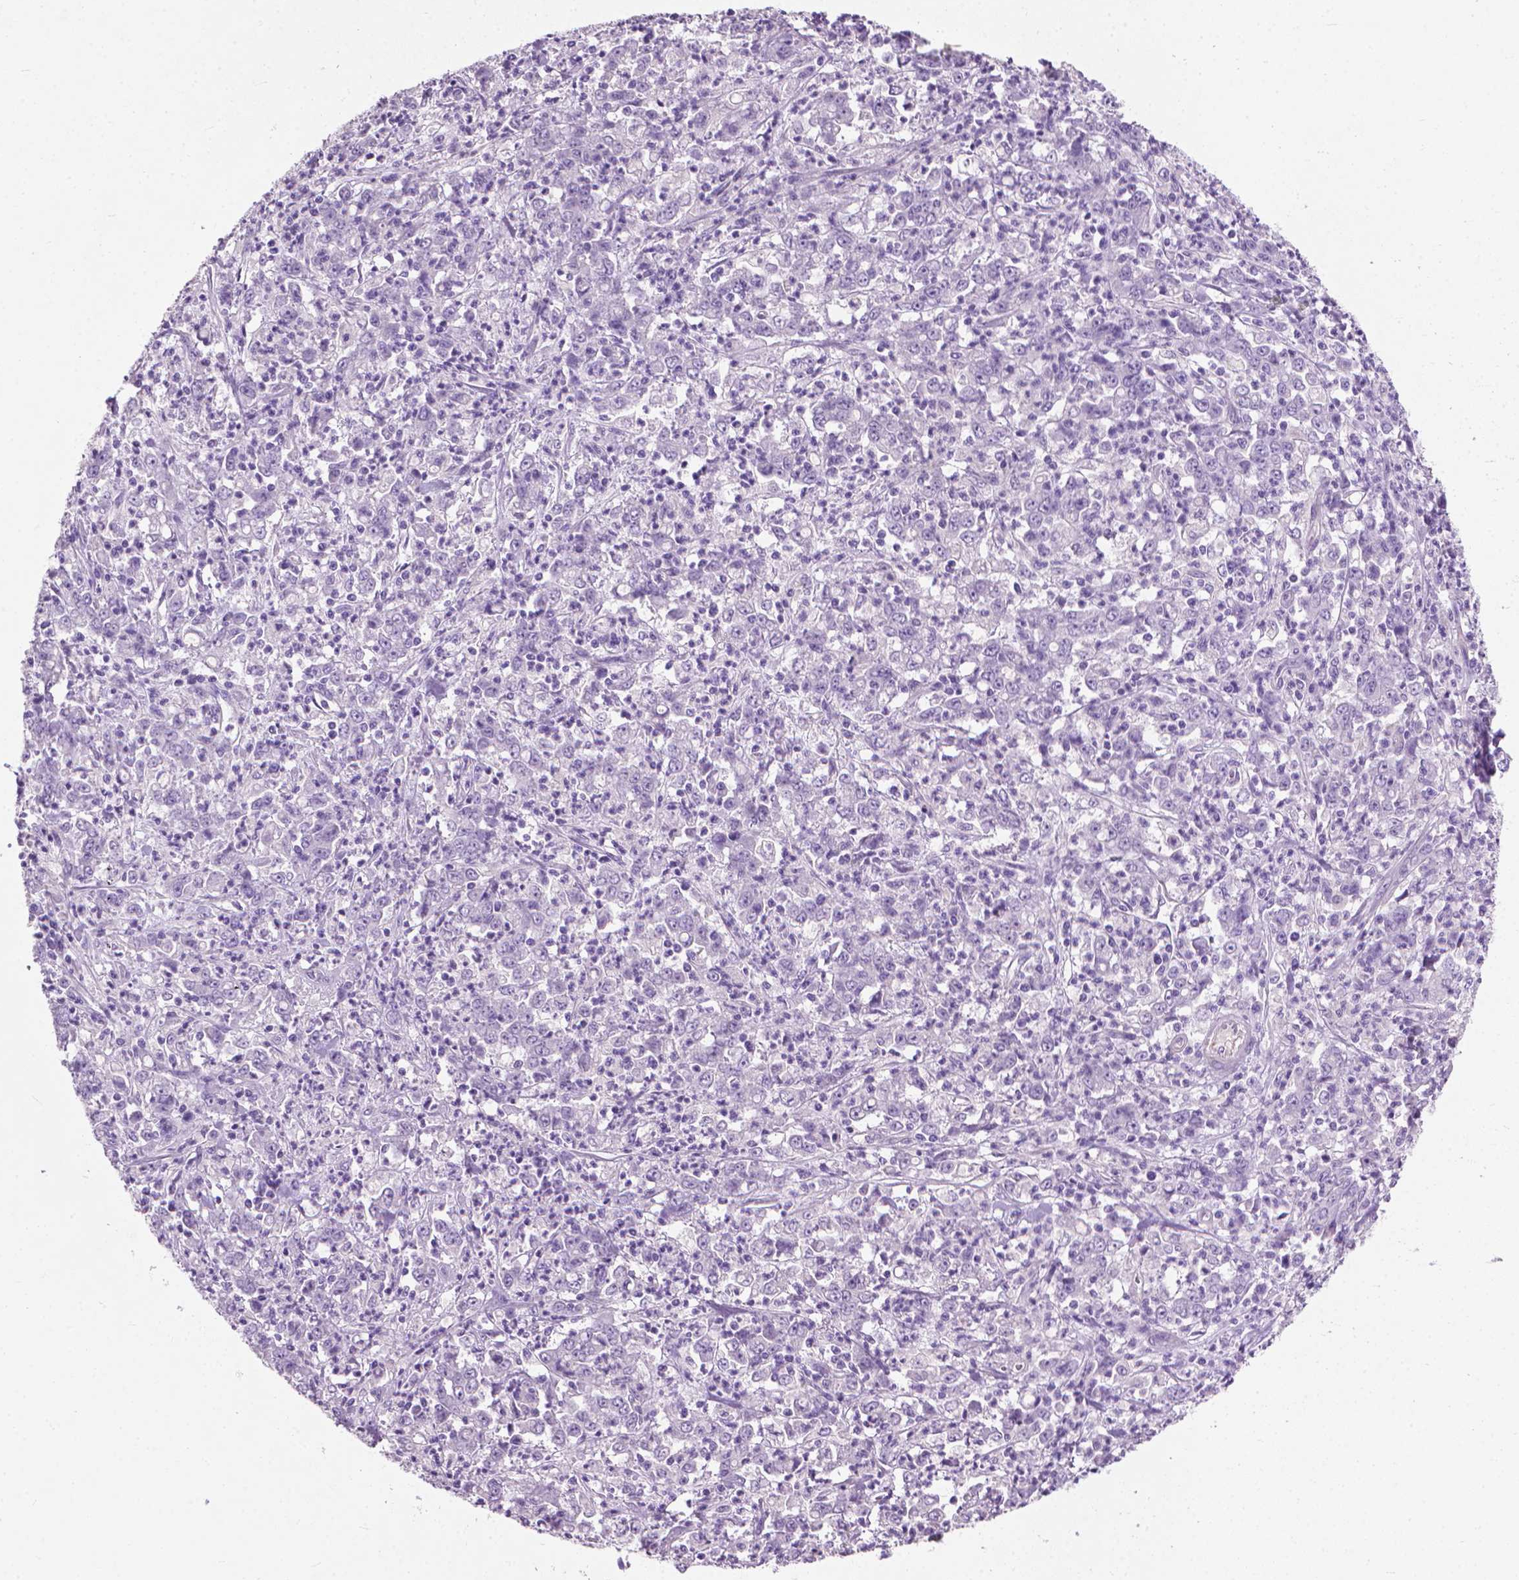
{"staining": {"intensity": "negative", "quantity": "none", "location": "none"}, "tissue": "stomach cancer", "cell_type": "Tumor cells", "image_type": "cancer", "snomed": [{"axis": "morphology", "description": "Adenocarcinoma, NOS"}, {"axis": "topography", "description": "Stomach, lower"}], "caption": "There is no significant positivity in tumor cells of stomach cancer.", "gene": "KRT73", "patient": {"sex": "female", "age": 71}}